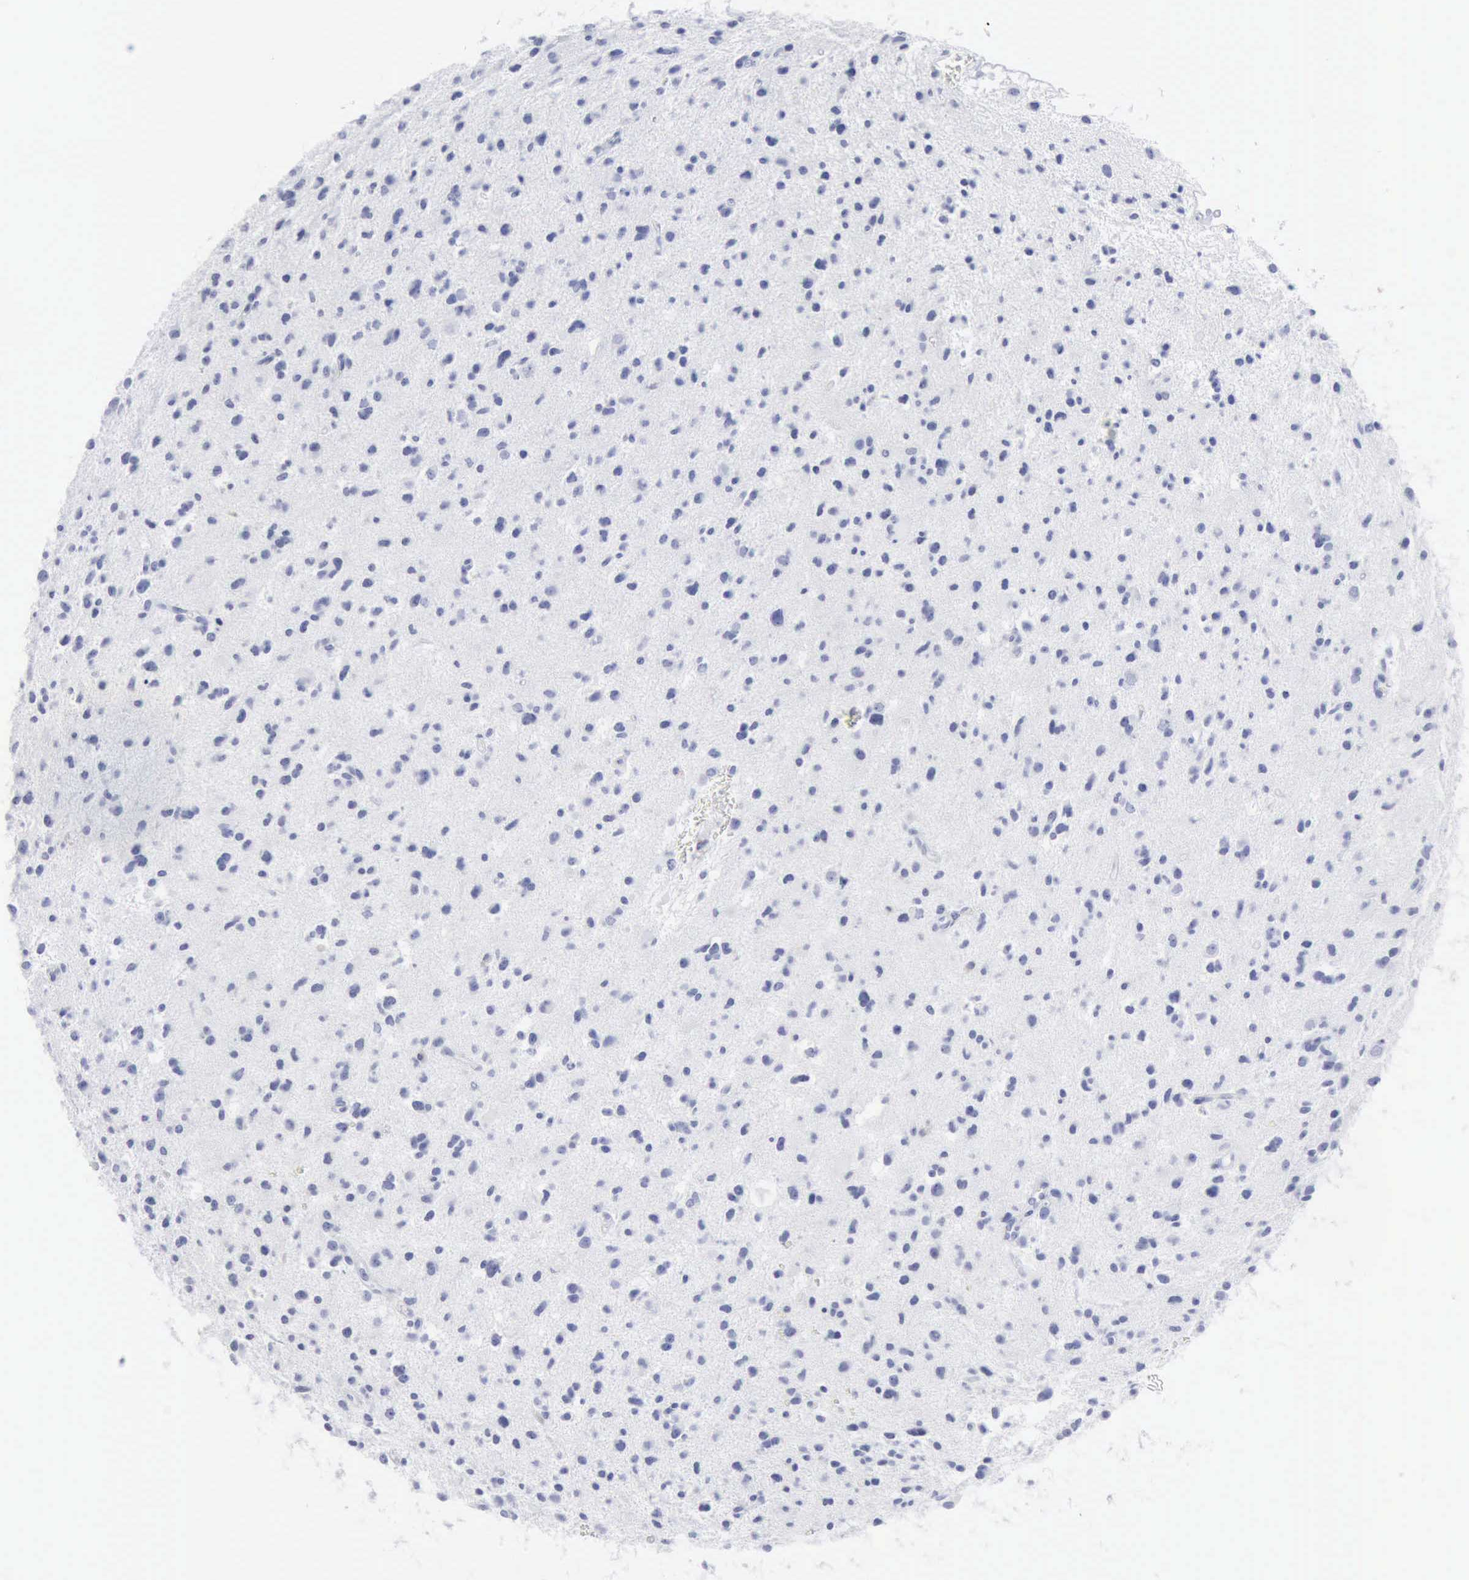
{"staining": {"intensity": "negative", "quantity": "none", "location": "none"}, "tissue": "glioma", "cell_type": "Tumor cells", "image_type": "cancer", "snomed": [{"axis": "morphology", "description": "Glioma, malignant, Low grade"}, {"axis": "topography", "description": "Brain"}], "caption": "The histopathology image reveals no staining of tumor cells in glioma. (DAB (3,3'-diaminobenzidine) immunohistochemistry, high magnification).", "gene": "CMA1", "patient": {"sex": "female", "age": 46}}